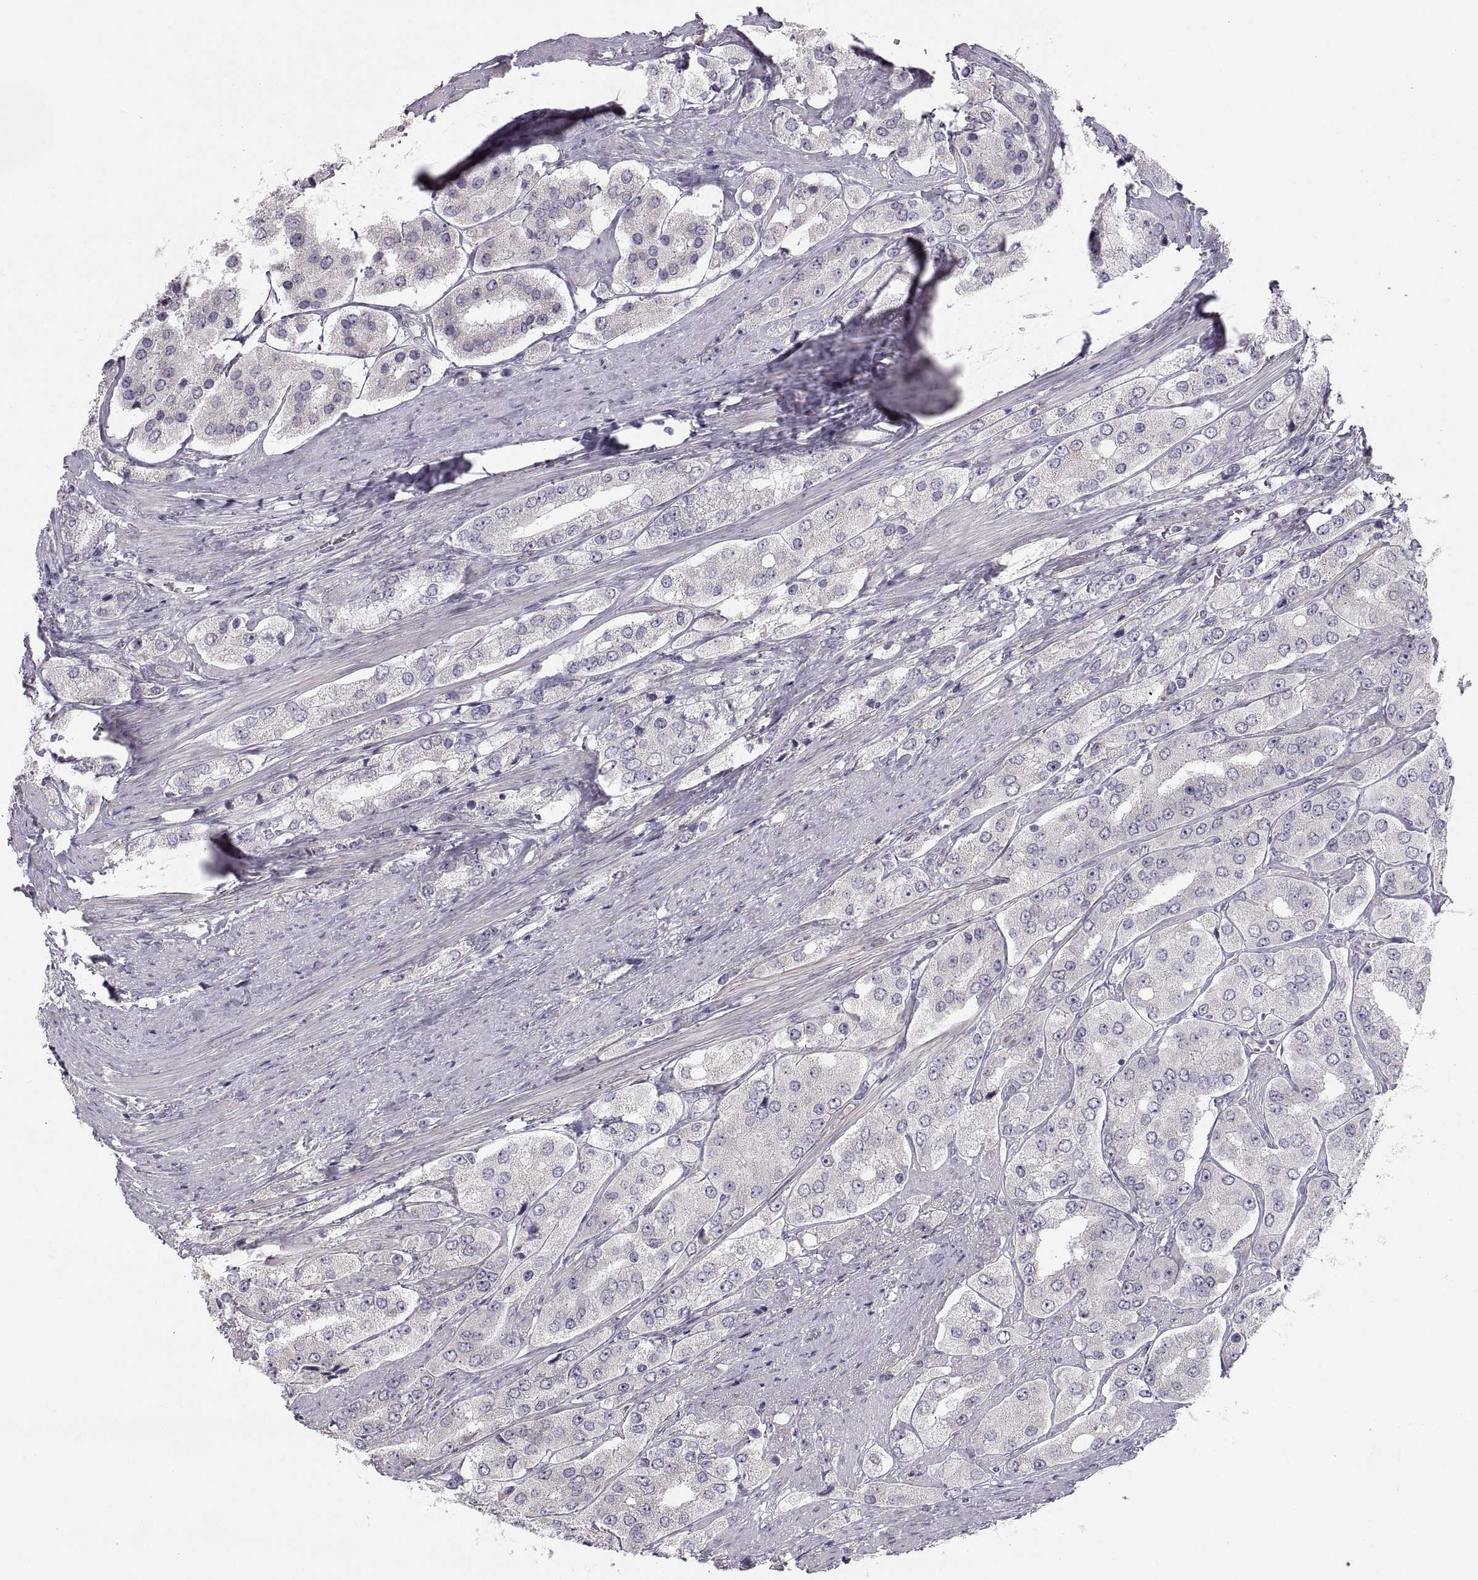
{"staining": {"intensity": "negative", "quantity": "none", "location": "none"}, "tissue": "prostate cancer", "cell_type": "Tumor cells", "image_type": "cancer", "snomed": [{"axis": "morphology", "description": "Adenocarcinoma, Low grade"}, {"axis": "topography", "description": "Prostate"}], "caption": "Immunohistochemistry (IHC) of human adenocarcinoma (low-grade) (prostate) reveals no positivity in tumor cells.", "gene": "ZNF185", "patient": {"sex": "male", "age": 69}}